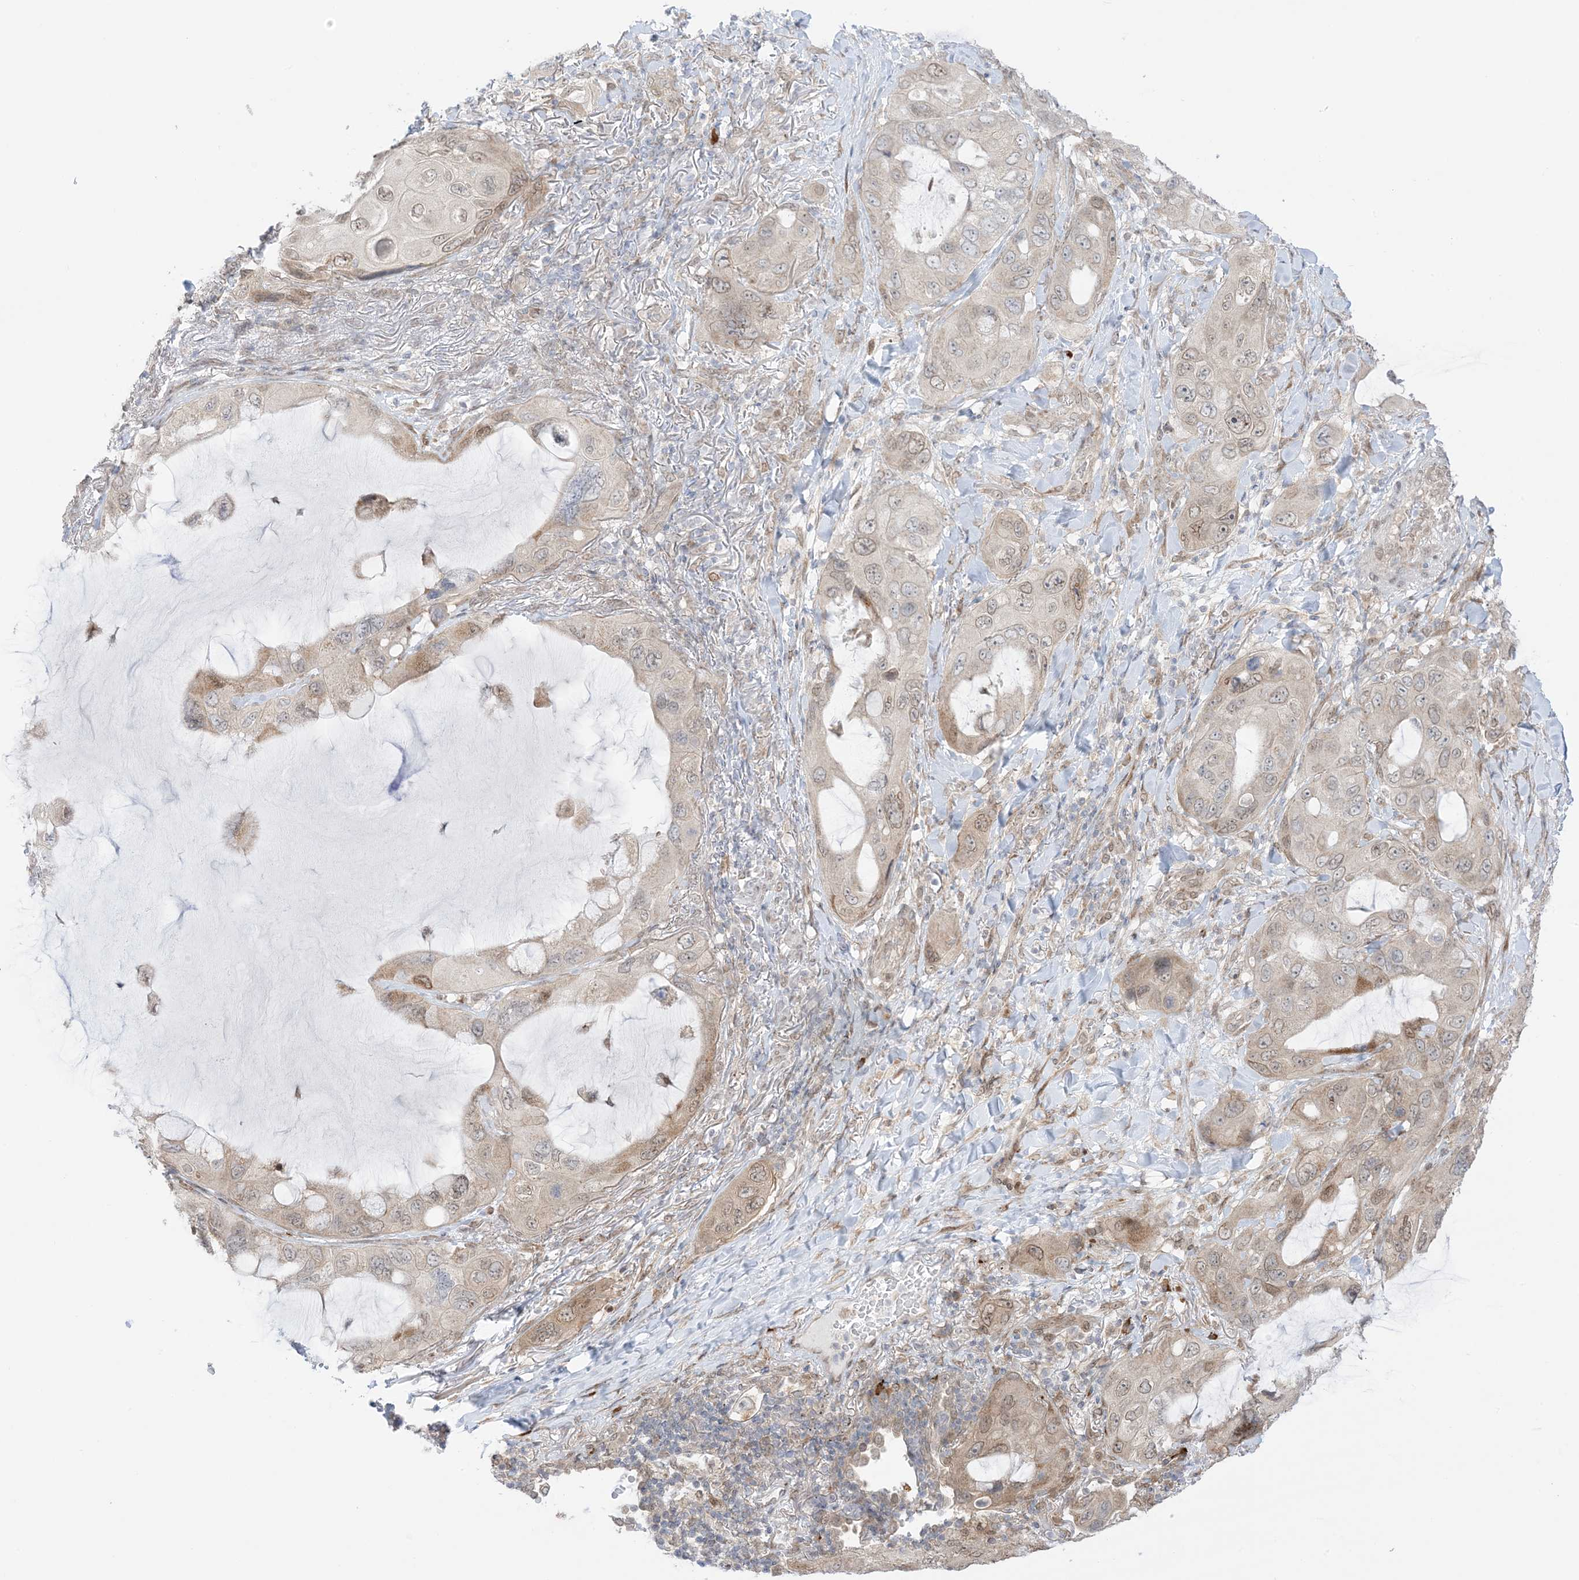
{"staining": {"intensity": "moderate", "quantity": "25%-75%", "location": "cytoplasmic/membranous,nuclear"}, "tissue": "lung cancer", "cell_type": "Tumor cells", "image_type": "cancer", "snomed": [{"axis": "morphology", "description": "Squamous cell carcinoma, NOS"}, {"axis": "topography", "description": "Lung"}], "caption": "Immunohistochemical staining of lung squamous cell carcinoma demonstrates medium levels of moderate cytoplasmic/membranous and nuclear positivity in approximately 25%-75% of tumor cells.", "gene": "UBE2E2", "patient": {"sex": "female", "age": 73}}